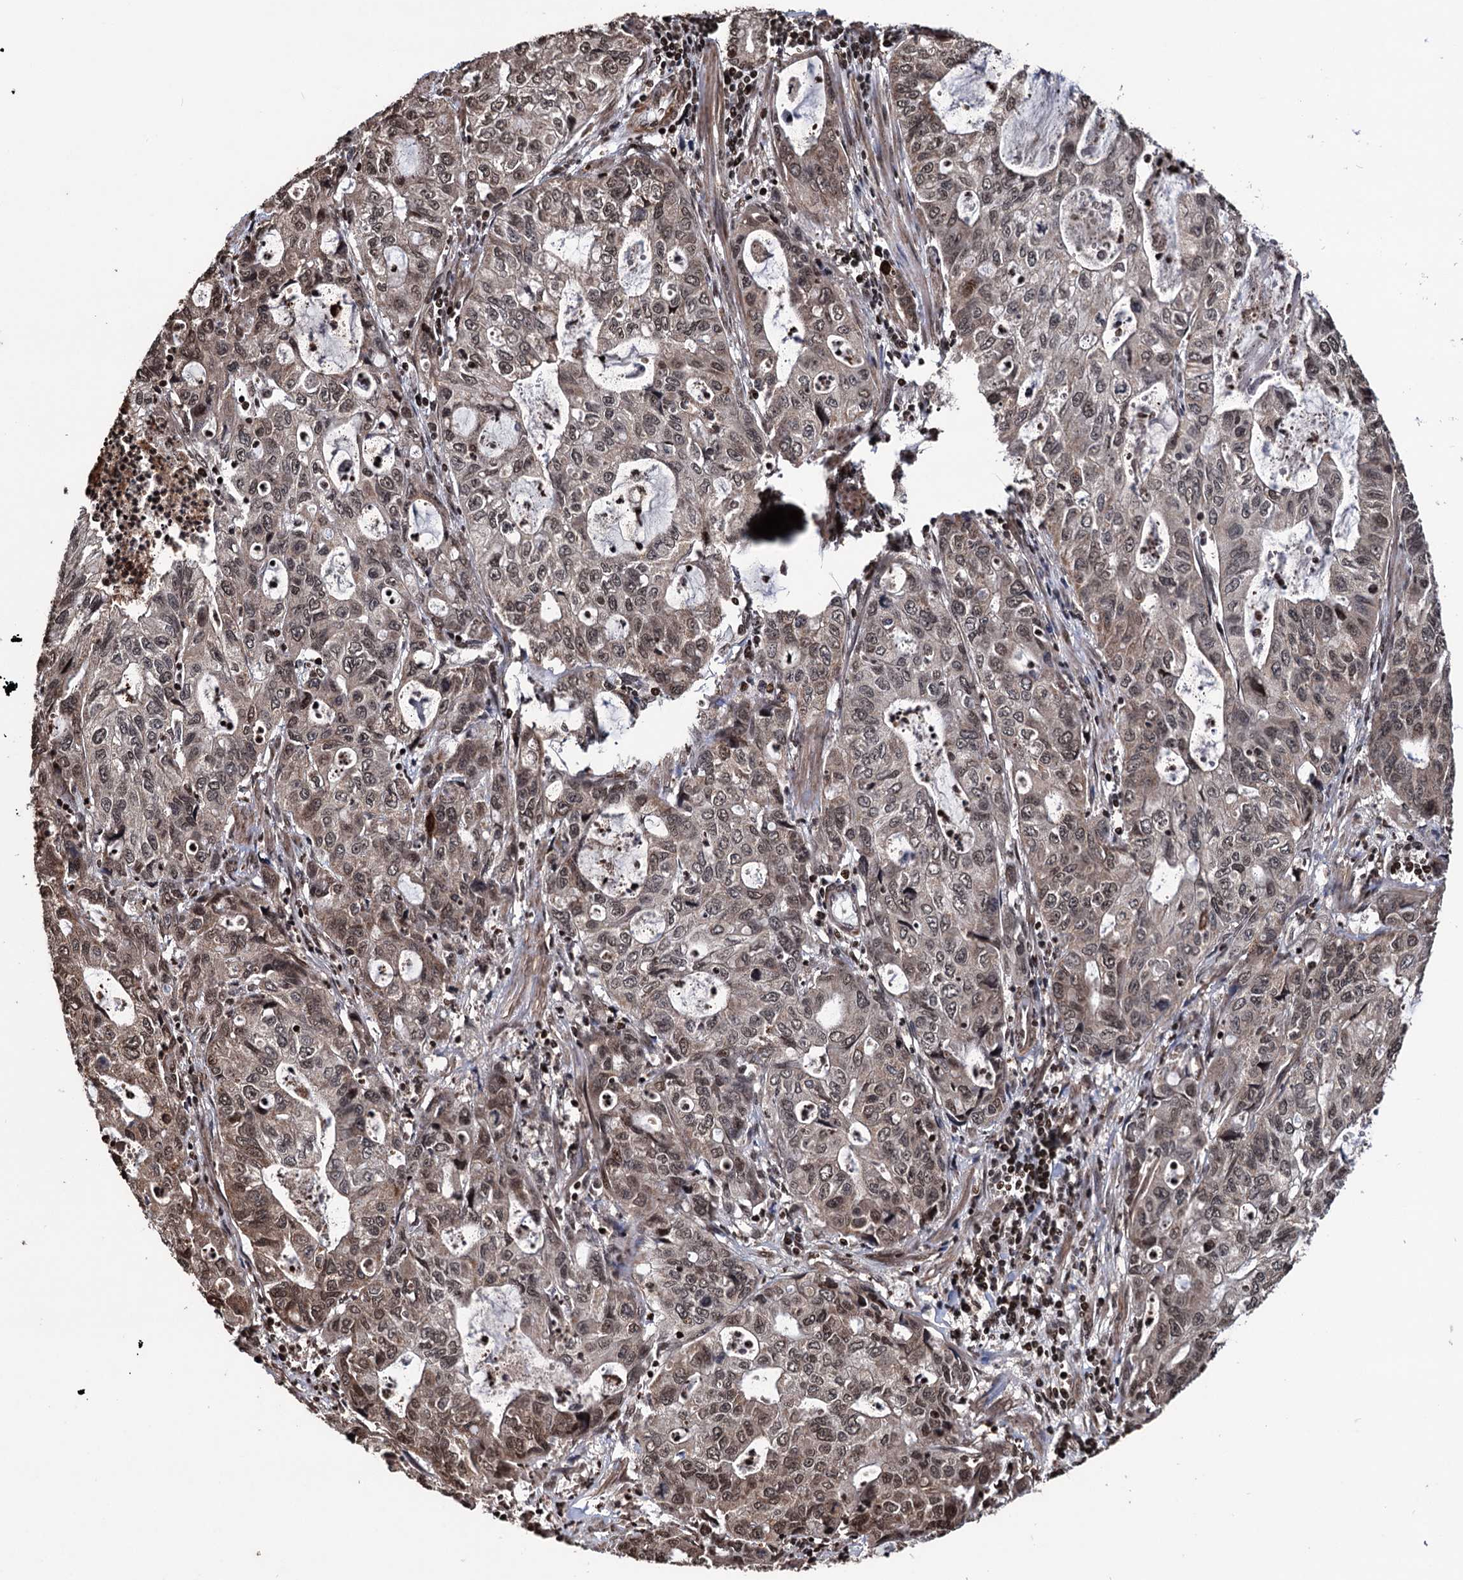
{"staining": {"intensity": "moderate", "quantity": ">75%", "location": "cytoplasmic/membranous,nuclear"}, "tissue": "stomach cancer", "cell_type": "Tumor cells", "image_type": "cancer", "snomed": [{"axis": "morphology", "description": "Adenocarcinoma, NOS"}, {"axis": "topography", "description": "Stomach, upper"}], "caption": "Immunohistochemistry (IHC) histopathology image of neoplastic tissue: human stomach cancer stained using IHC reveals medium levels of moderate protein expression localized specifically in the cytoplasmic/membranous and nuclear of tumor cells, appearing as a cytoplasmic/membranous and nuclear brown color.", "gene": "EYA4", "patient": {"sex": "female", "age": 52}}